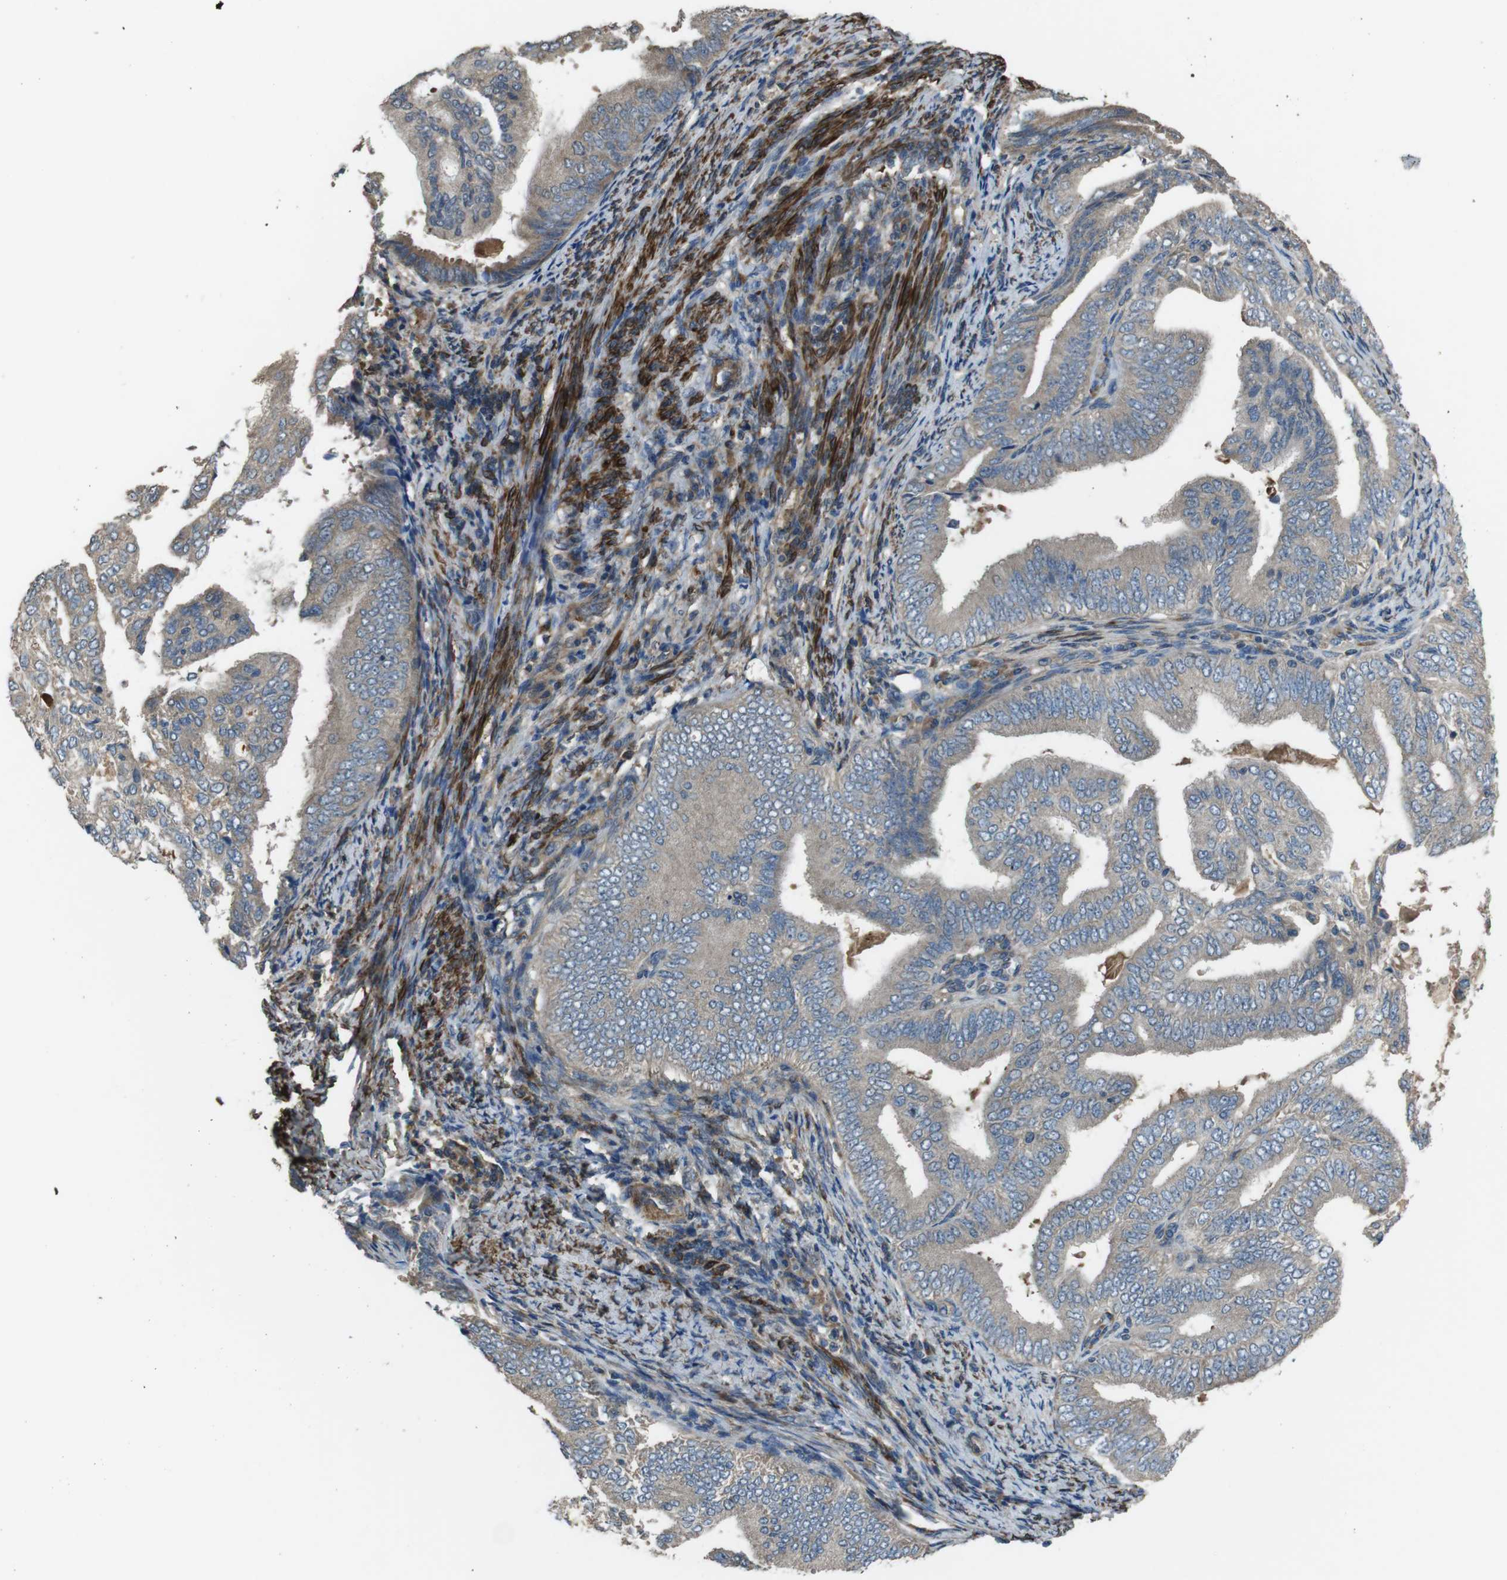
{"staining": {"intensity": "weak", "quantity": ">75%", "location": "cytoplasmic/membranous"}, "tissue": "endometrial cancer", "cell_type": "Tumor cells", "image_type": "cancer", "snomed": [{"axis": "morphology", "description": "Adenocarcinoma, NOS"}, {"axis": "topography", "description": "Endometrium"}], "caption": "Approximately >75% of tumor cells in human endometrial cancer (adenocarcinoma) reveal weak cytoplasmic/membranous protein expression as visualized by brown immunohistochemical staining.", "gene": "FUT2", "patient": {"sex": "female", "age": 58}}